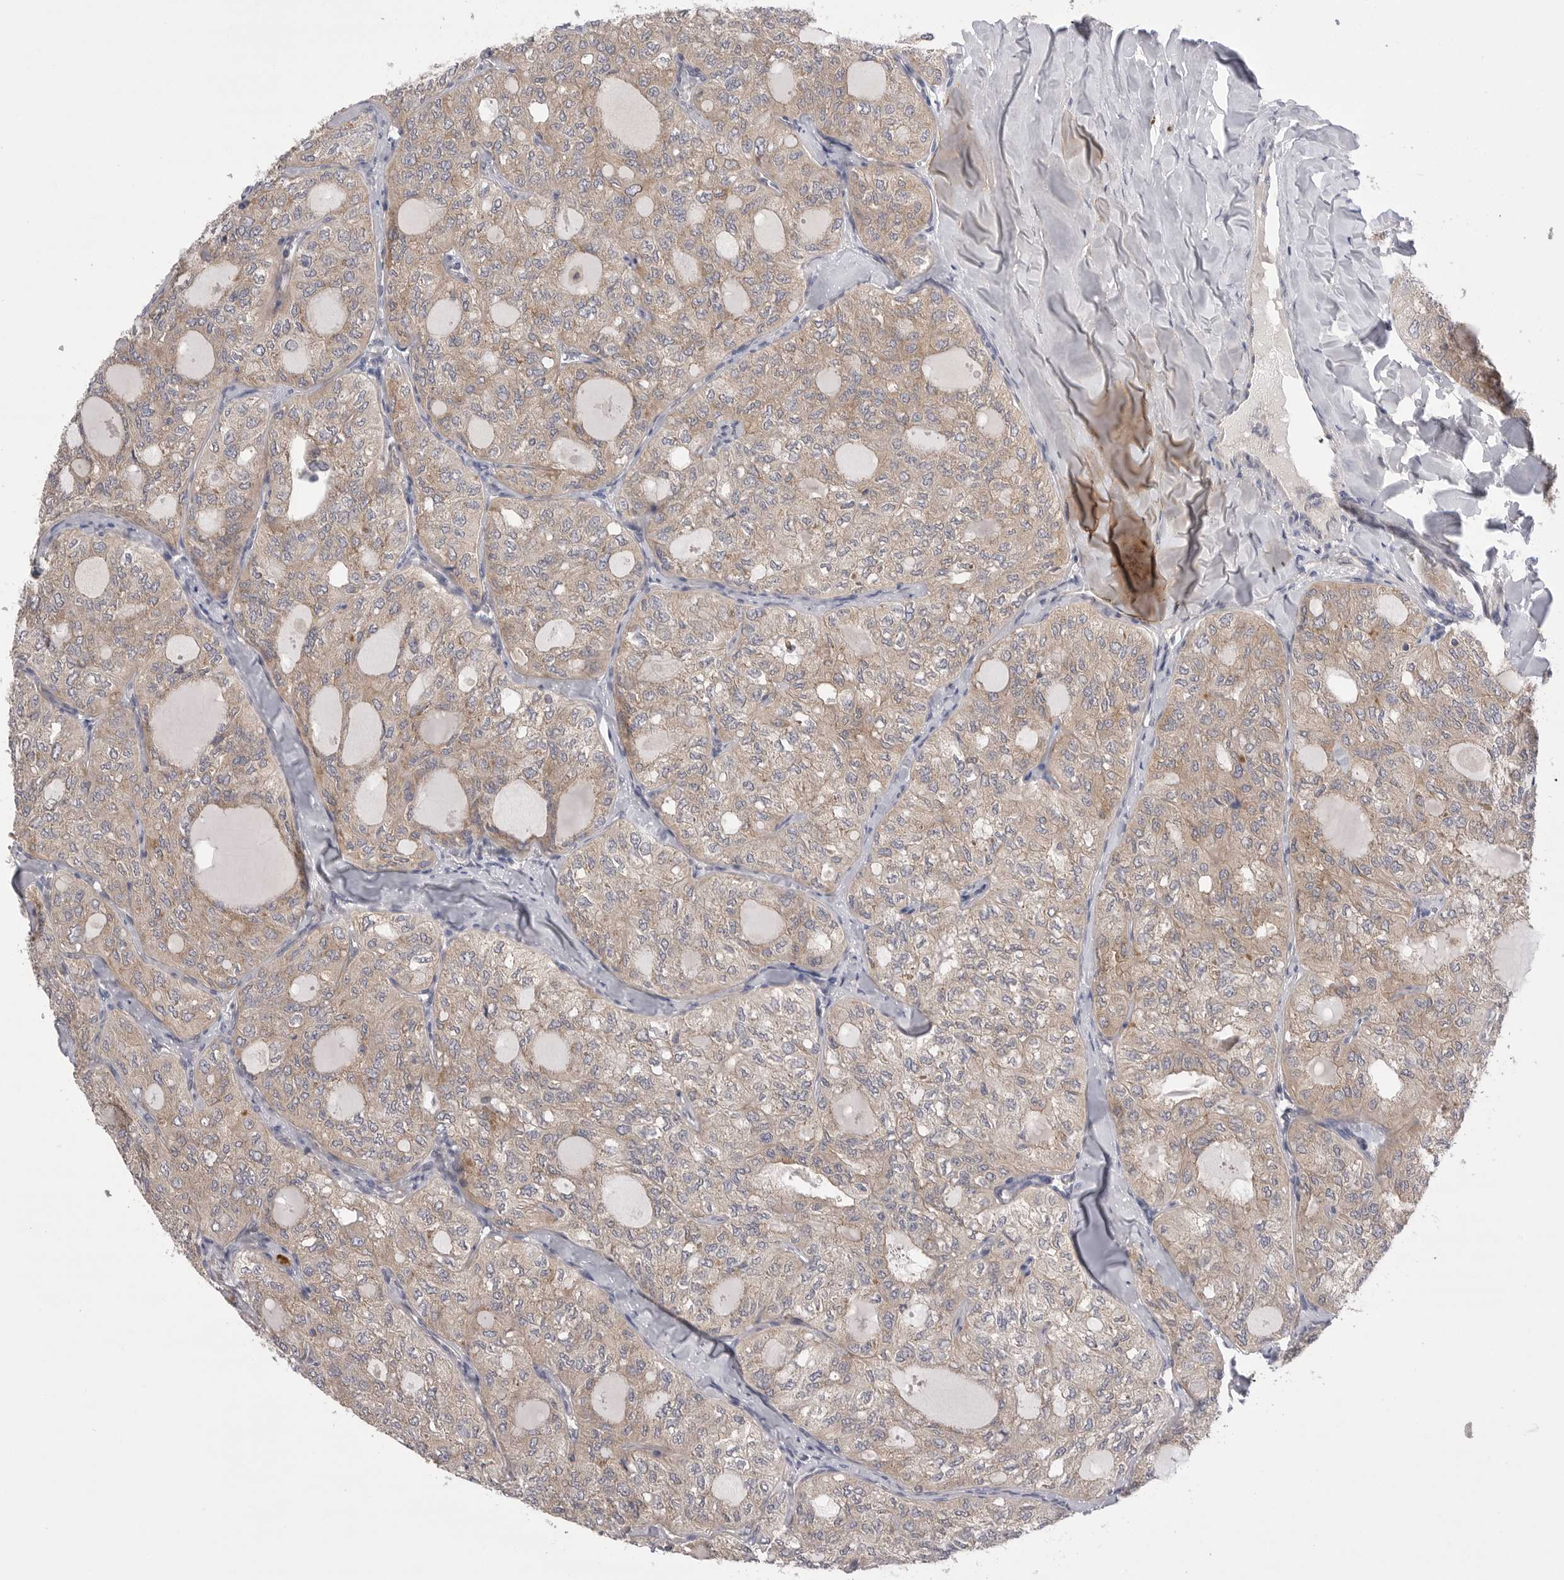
{"staining": {"intensity": "weak", "quantity": ">75%", "location": "cytoplasmic/membranous"}, "tissue": "thyroid cancer", "cell_type": "Tumor cells", "image_type": "cancer", "snomed": [{"axis": "morphology", "description": "Follicular adenoma carcinoma, NOS"}, {"axis": "topography", "description": "Thyroid gland"}], "caption": "Weak cytoplasmic/membranous positivity for a protein is seen in about >75% of tumor cells of thyroid follicular adenoma carcinoma using immunohistochemistry (IHC).", "gene": "VAC14", "patient": {"sex": "male", "age": 75}}